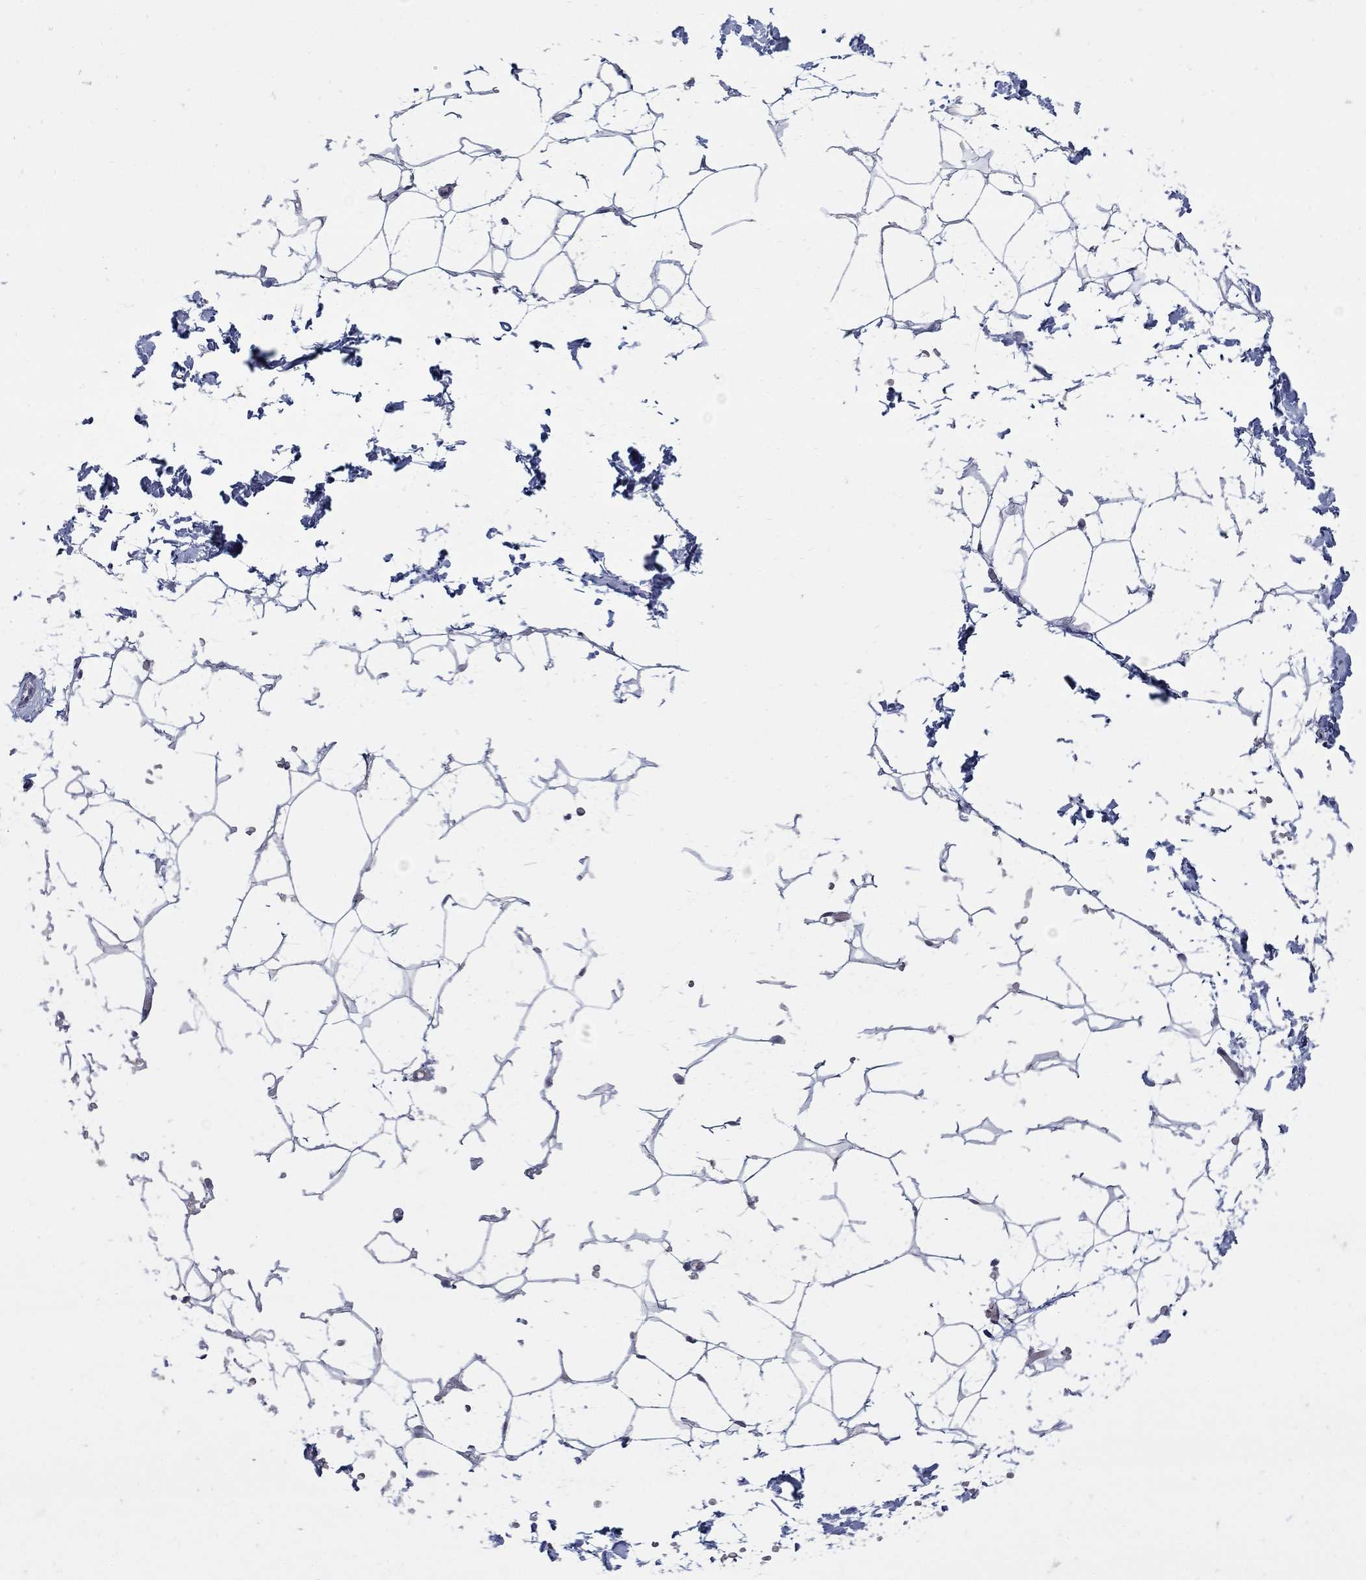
{"staining": {"intensity": "negative", "quantity": "none", "location": "none"}, "tissue": "adipose tissue", "cell_type": "Adipocytes", "image_type": "normal", "snomed": [{"axis": "morphology", "description": "Normal tissue, NOS"}, {"axis": "topography", "description": "Skin"}, {"axis": "topography", "description": "Peripheral nerve tissue"}], "caption": "IHC histopathology image of normal adipose tissue stained for a protein (brown), which shows no staining in adipocytes. (DAB (3,3'-diaminobenzidine) immunohistochemistry, high magnification).", "gene": "CETN1", "patient": {"sex": "female", "age": 56}}